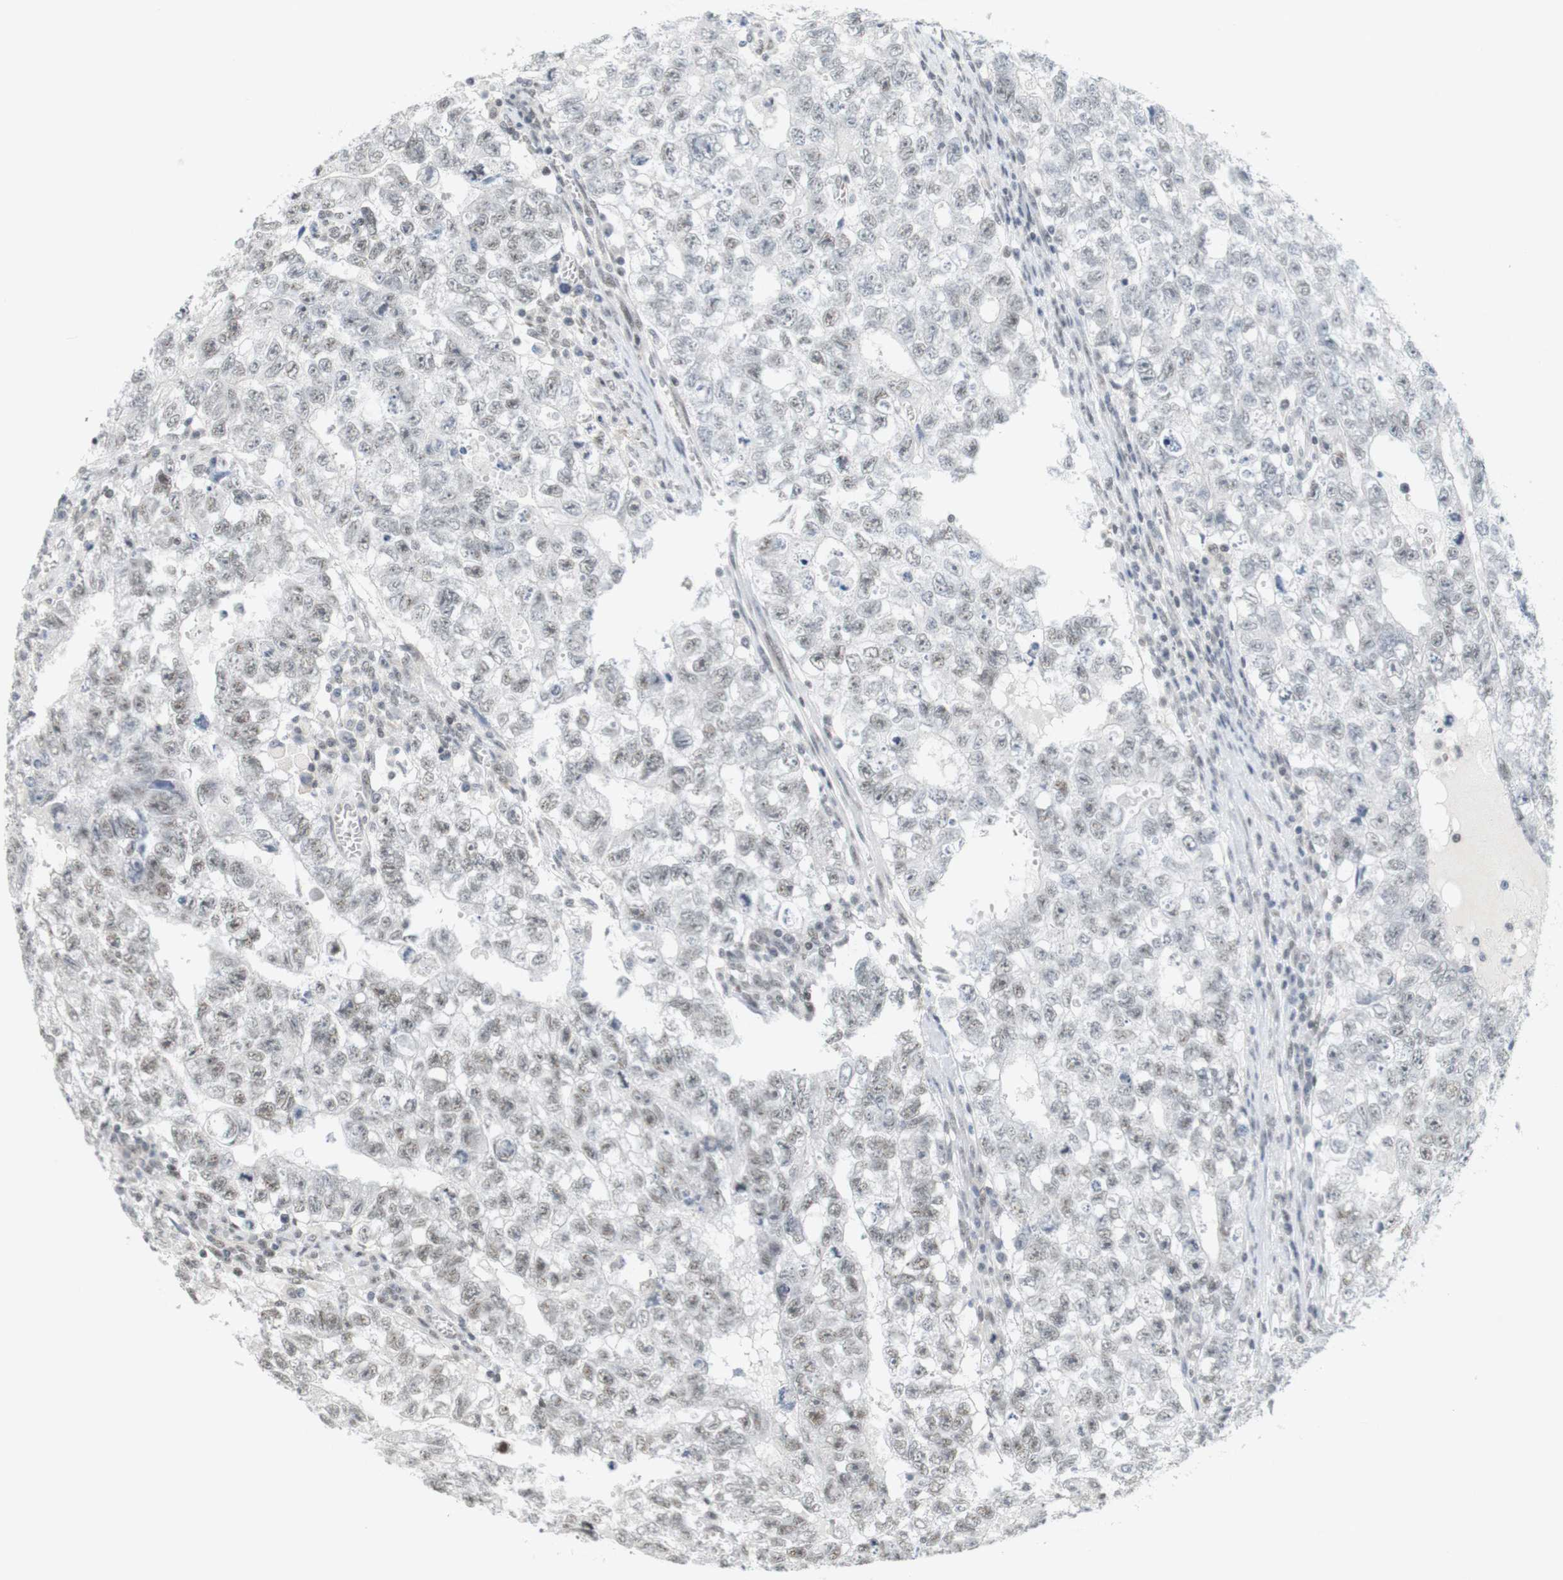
{"staining": {"intensity": "weak", "quantity": "25%-75%", "location": "nuclear"}, "tissue": "testis cancer", "cell_type": "Tumor cells", "image_type": "cancer", "snomed": [{"axis": "morphology", "description": "Seminoma, NOS"}, {"axis": "morphology", "description": "Carcinoma, Embryonal, NOS"}, {"axis": "topography", "description": "Testis"}], "caption": "A micrograph showing weak nuclear expression in approximately 25%-75% of tumor cells in testis cancer (seminoma), as visualized by brown immunohistochemical staining.", "gene": "BRD4", "patient": {"sex": "male", "age": 38}}